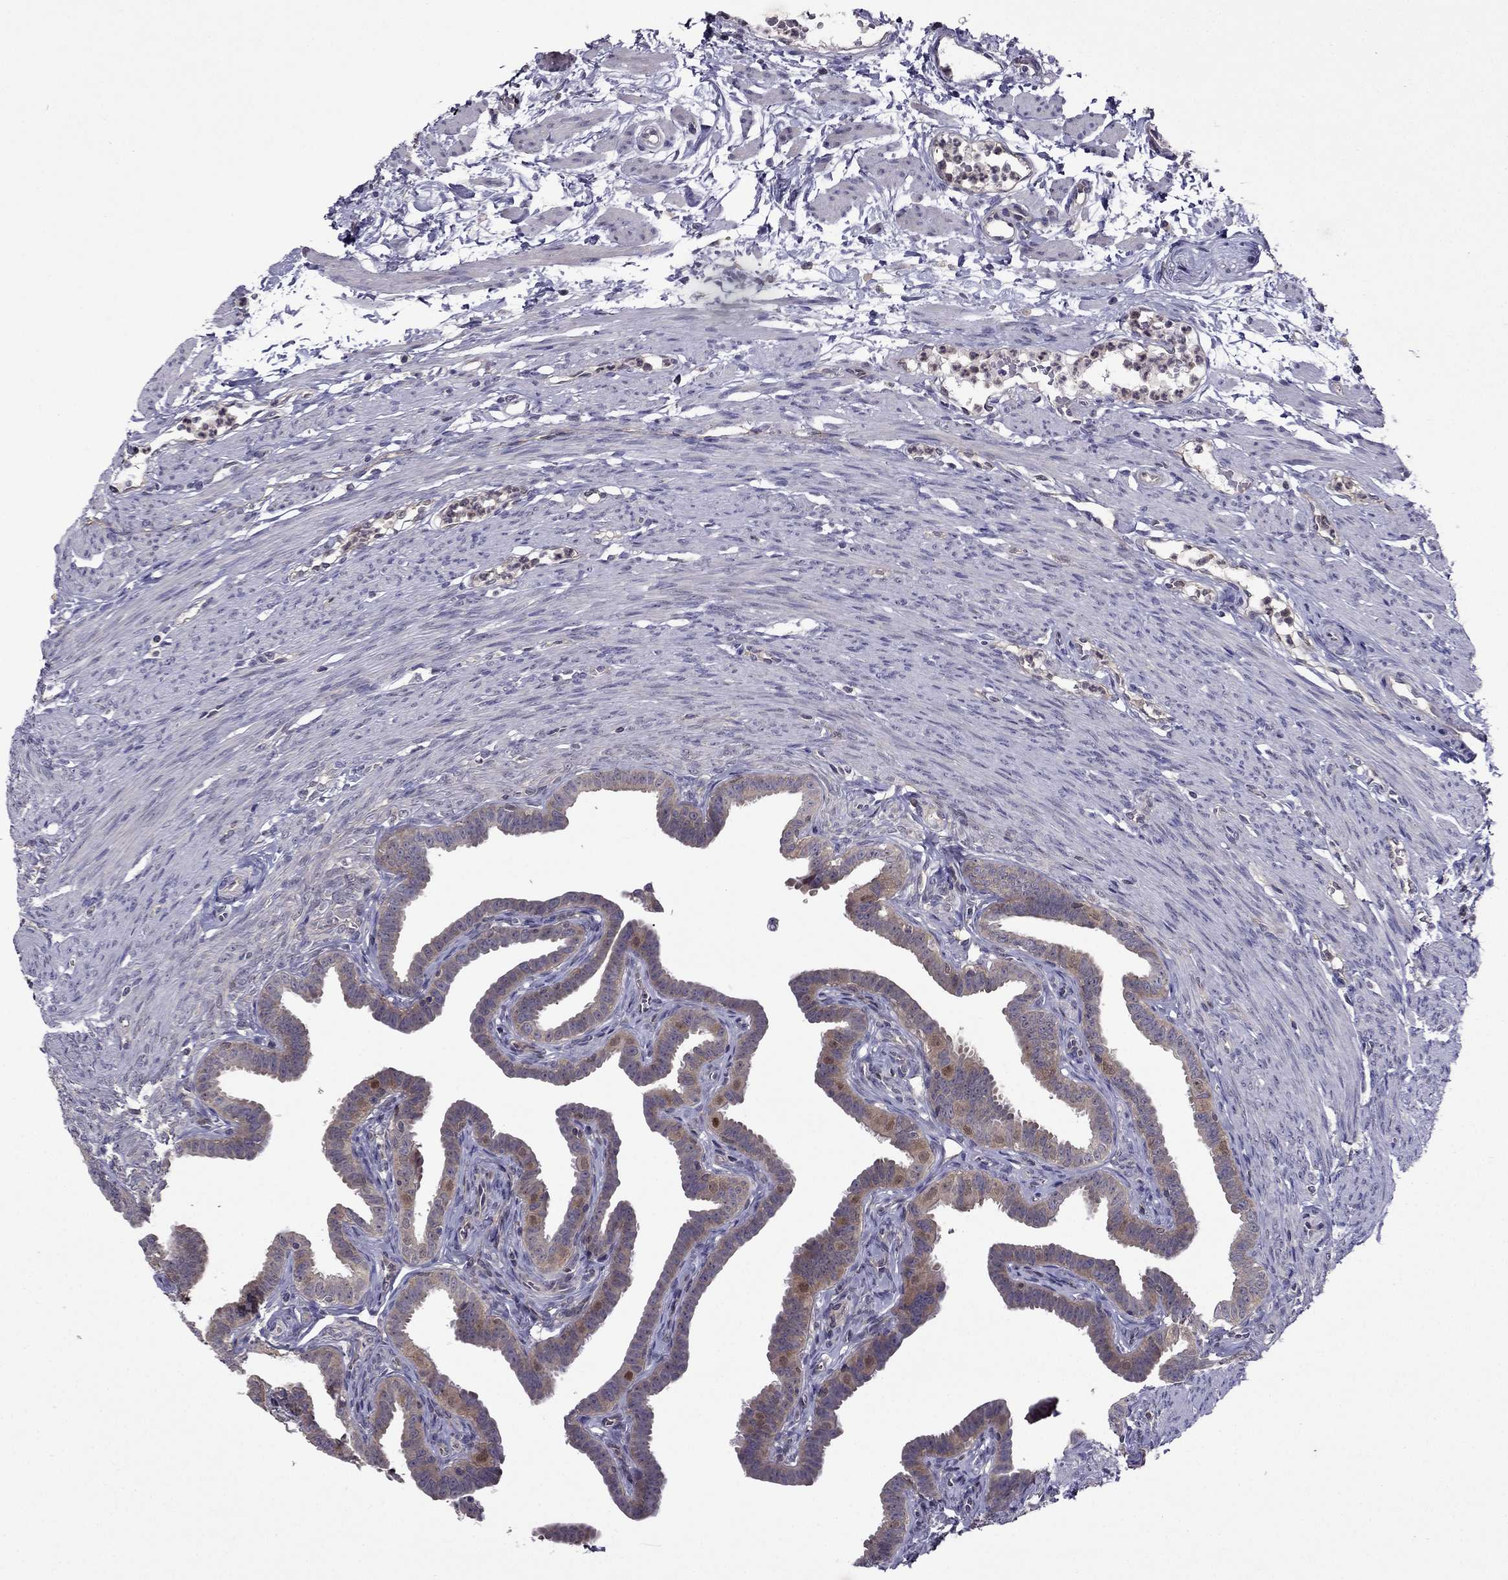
{"staining": {"intensity": "moderate", "quantity": "<25%", "location": "nuclear"}, "tissue": "fallopian tube", "cell_type": "Glandular cells", "image_type": "normal", "snomed": [{"axis": "morphology", "description": "Normal tissue, NOS"}, {"axis": "topography", "description": "Fallopian tube"}, {"axis": "topography", "description": "Ovary"}], "caption": "Fallopian tube stained with immunohistochemistry (IHC) shows moderate nuclear expression in approximately <25% of glandular cells.", "gene": "CDK5", "patient": {"sex": "female", "age": 33}}